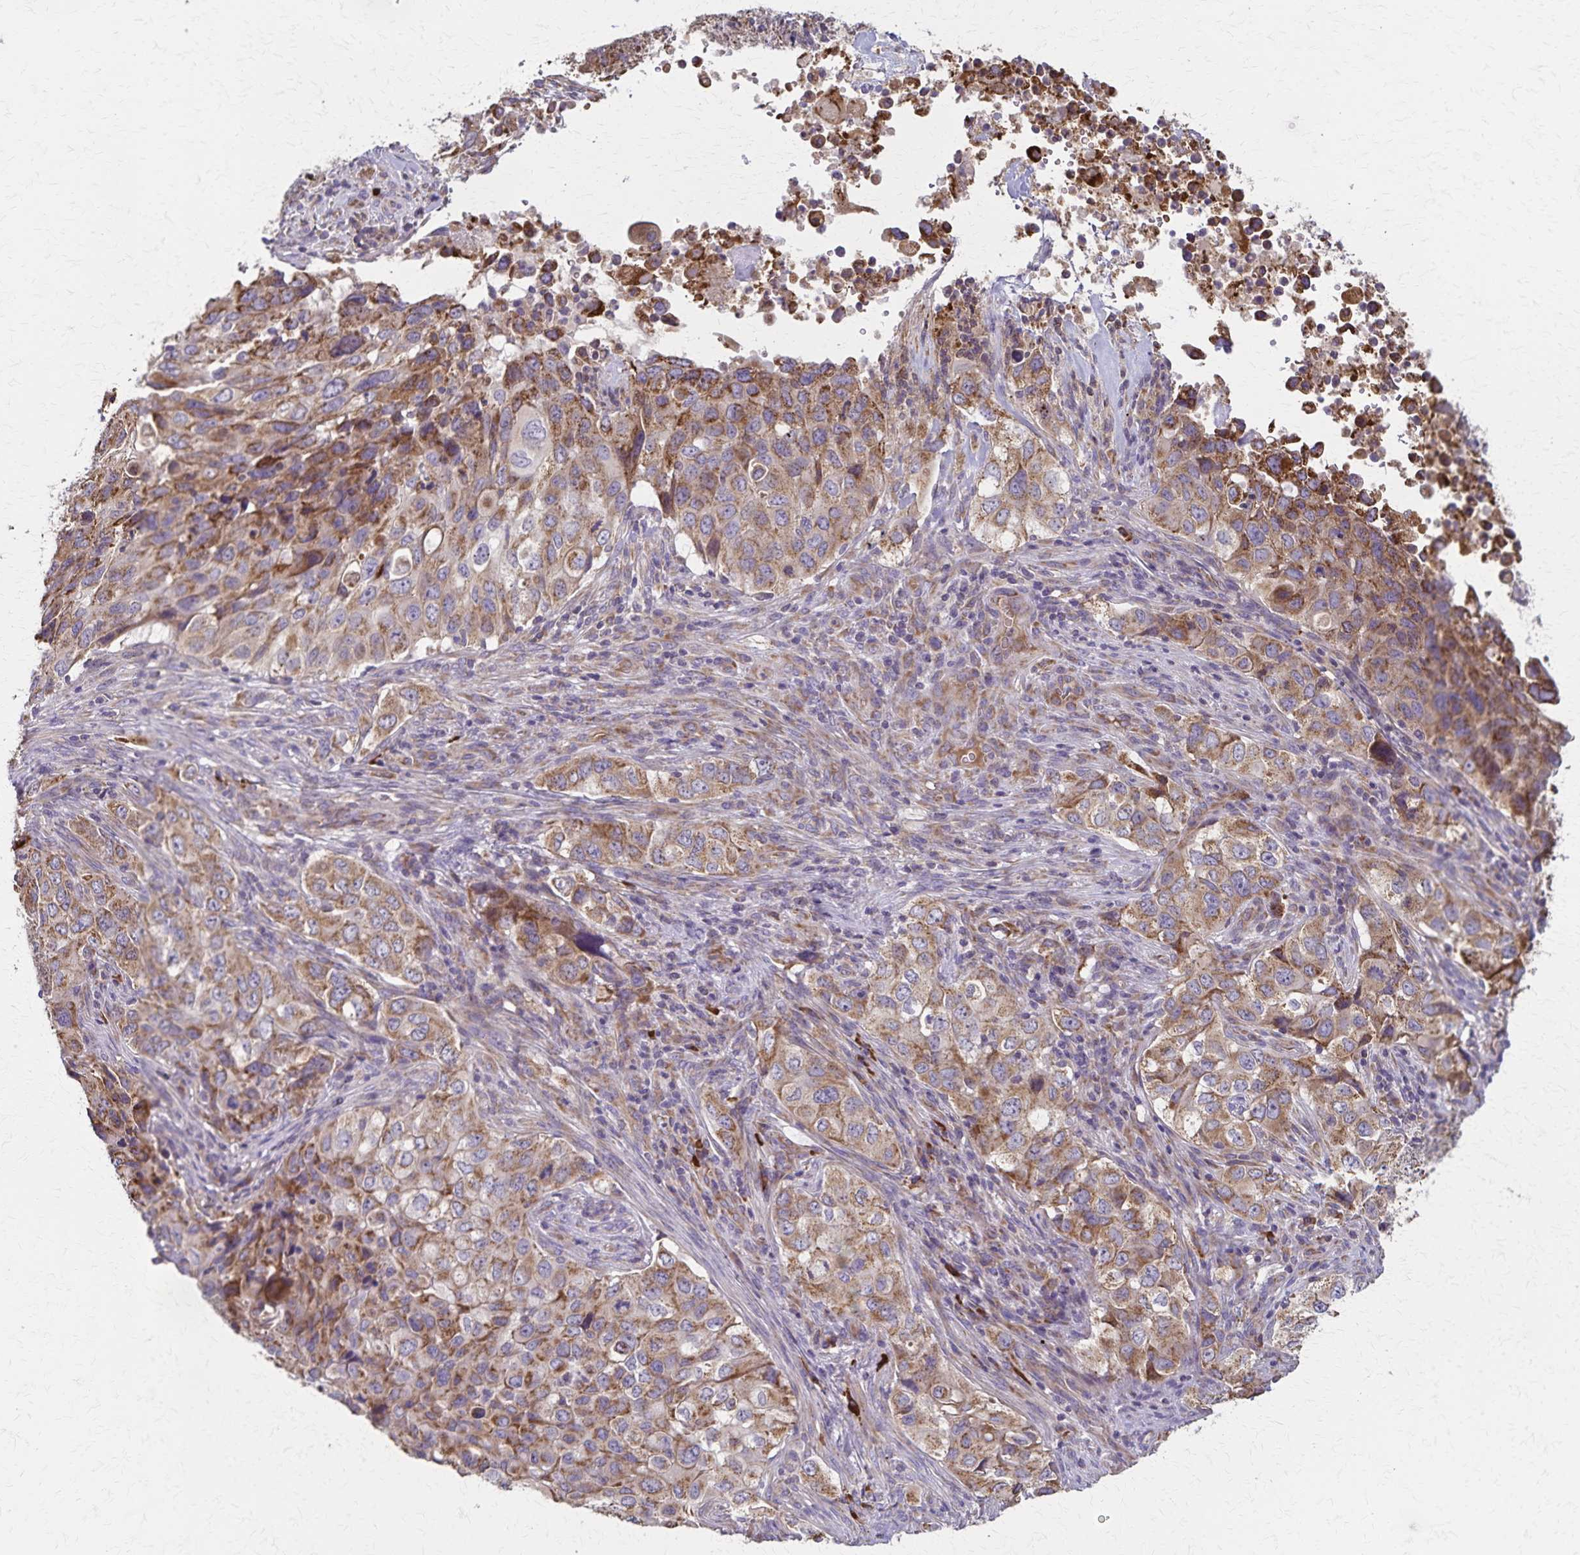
{"staining": {"intensity": "moderate", "quantity": ">75%", "location": "cytoplasmic/membranous"}, "tissue": "lung cancer", "cell_type": "Tumor cells", "image_type": "cancer", "snomed": [{"axis": "morphology", "description": "Adenocarcinoma, NOS"}, {"axis": "morphology", "description": "Adenocarcinoma, metastatic, NOS"}, {"axis": "topography", "description": "Lymph node"}, {"axis": "topography", "description": "Lung"}], "caption": "Adenocarcinoma (lung) stained with immunohistochemistry (IHC) displays moderate cytoplasmic/membranous positivity in about >75% of tumor cells. The staining is performed using DAB (3,3'-diaminobenzidine) brown chromogen to label protein expression. The nuclei are counter-stained blue using hematoxylin.", "gene": "RNF10", "patient": {"sex": "female", "age": 42}}